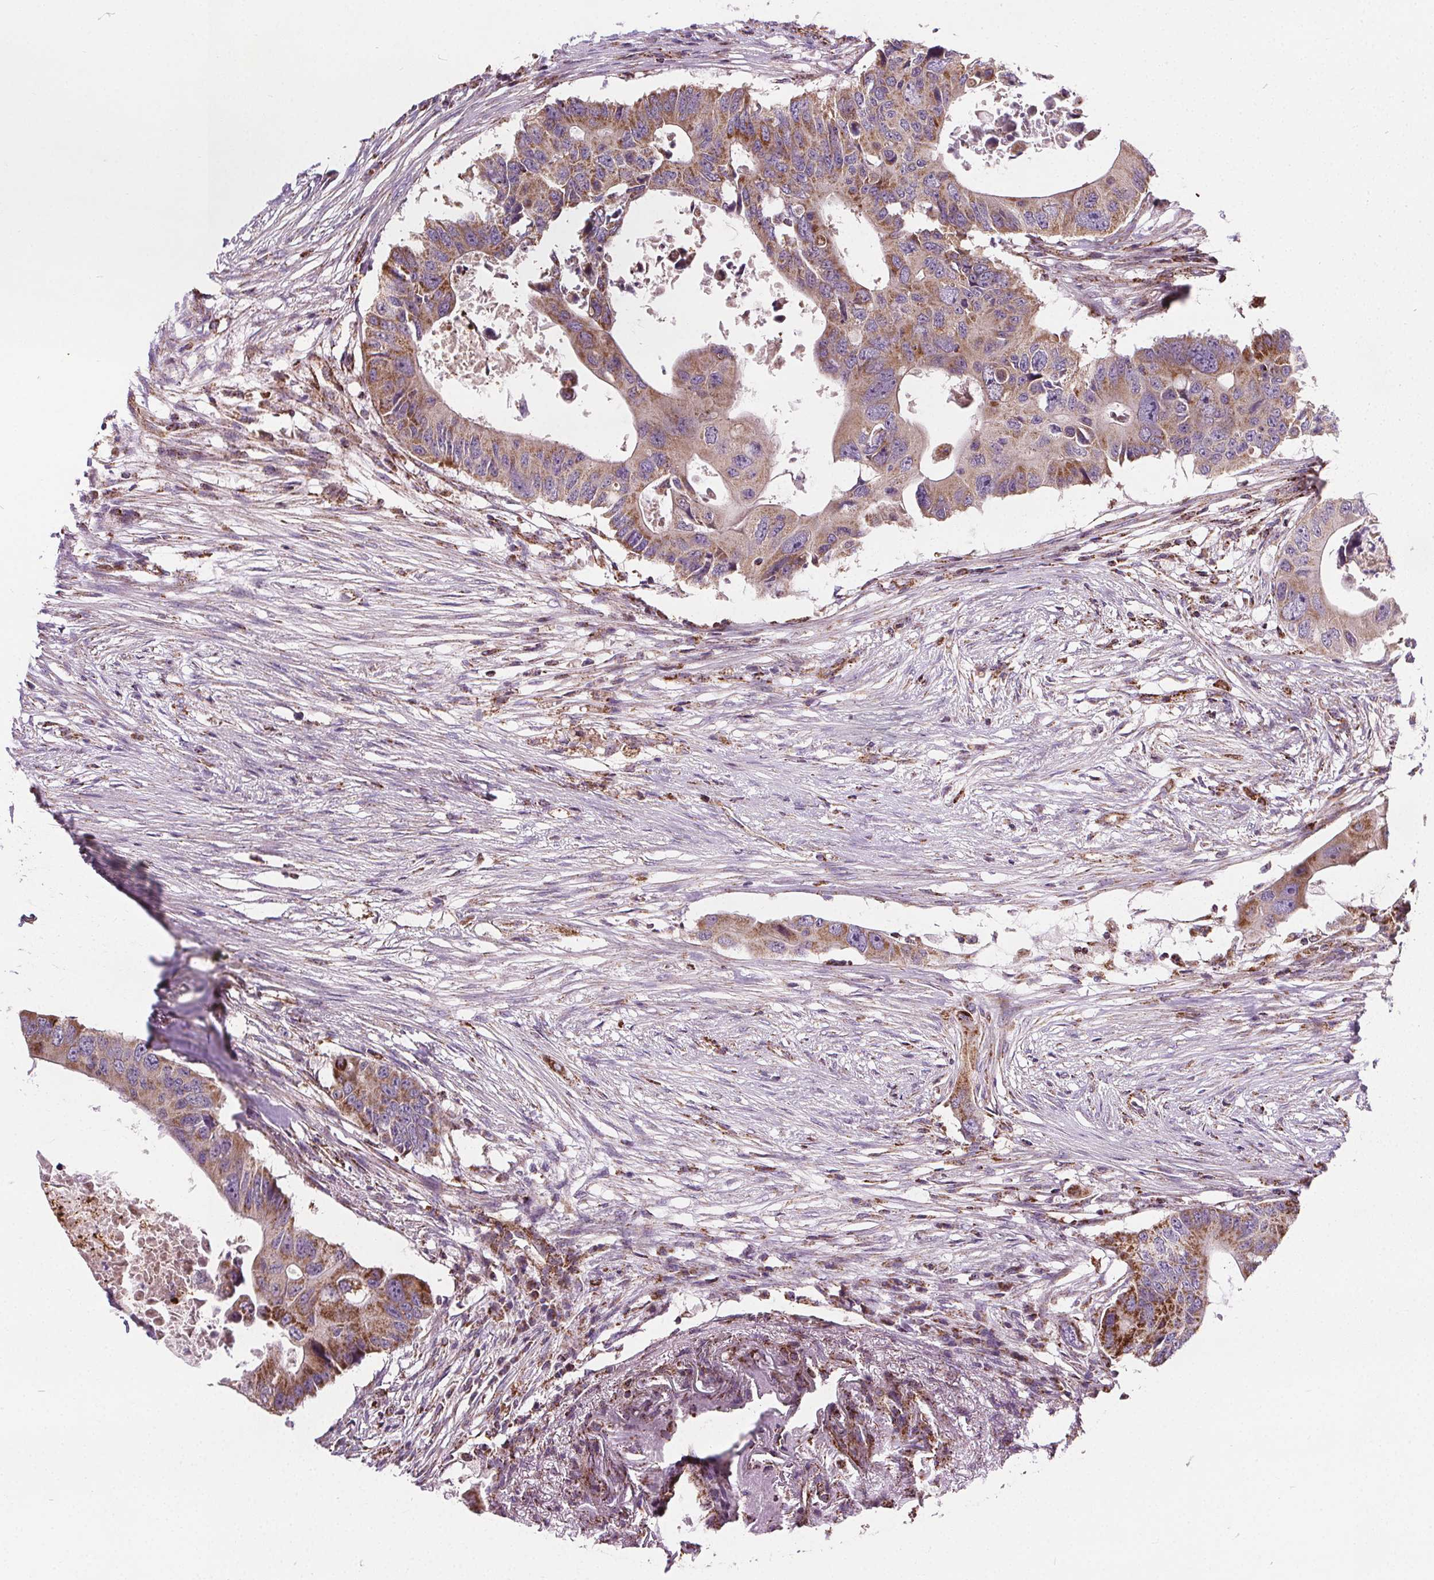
{"staining": {"intensity": "moderate", "quantity": "<25%", "location": "cytoplasmic/membranous"}, "tissue": "colorectal cancer", "cell_type": "Tumor cells", "image_type": "cancer", "snomed": [{"axis": "morphology", "description": "Adenocarcinoma, NOS"}, {"axis": "topography", "description": "Colon"}], "caption": "Brown immunohistochemical staining in colorectal cancer (adenocarcinoma) shows moderate cytoplasmic/membranous positivity in approximately <25% of tumor cells. Nuclei are stained in blue.", "gene": "GOLT1B", "patient": {"sex": "male", "age": 71}}